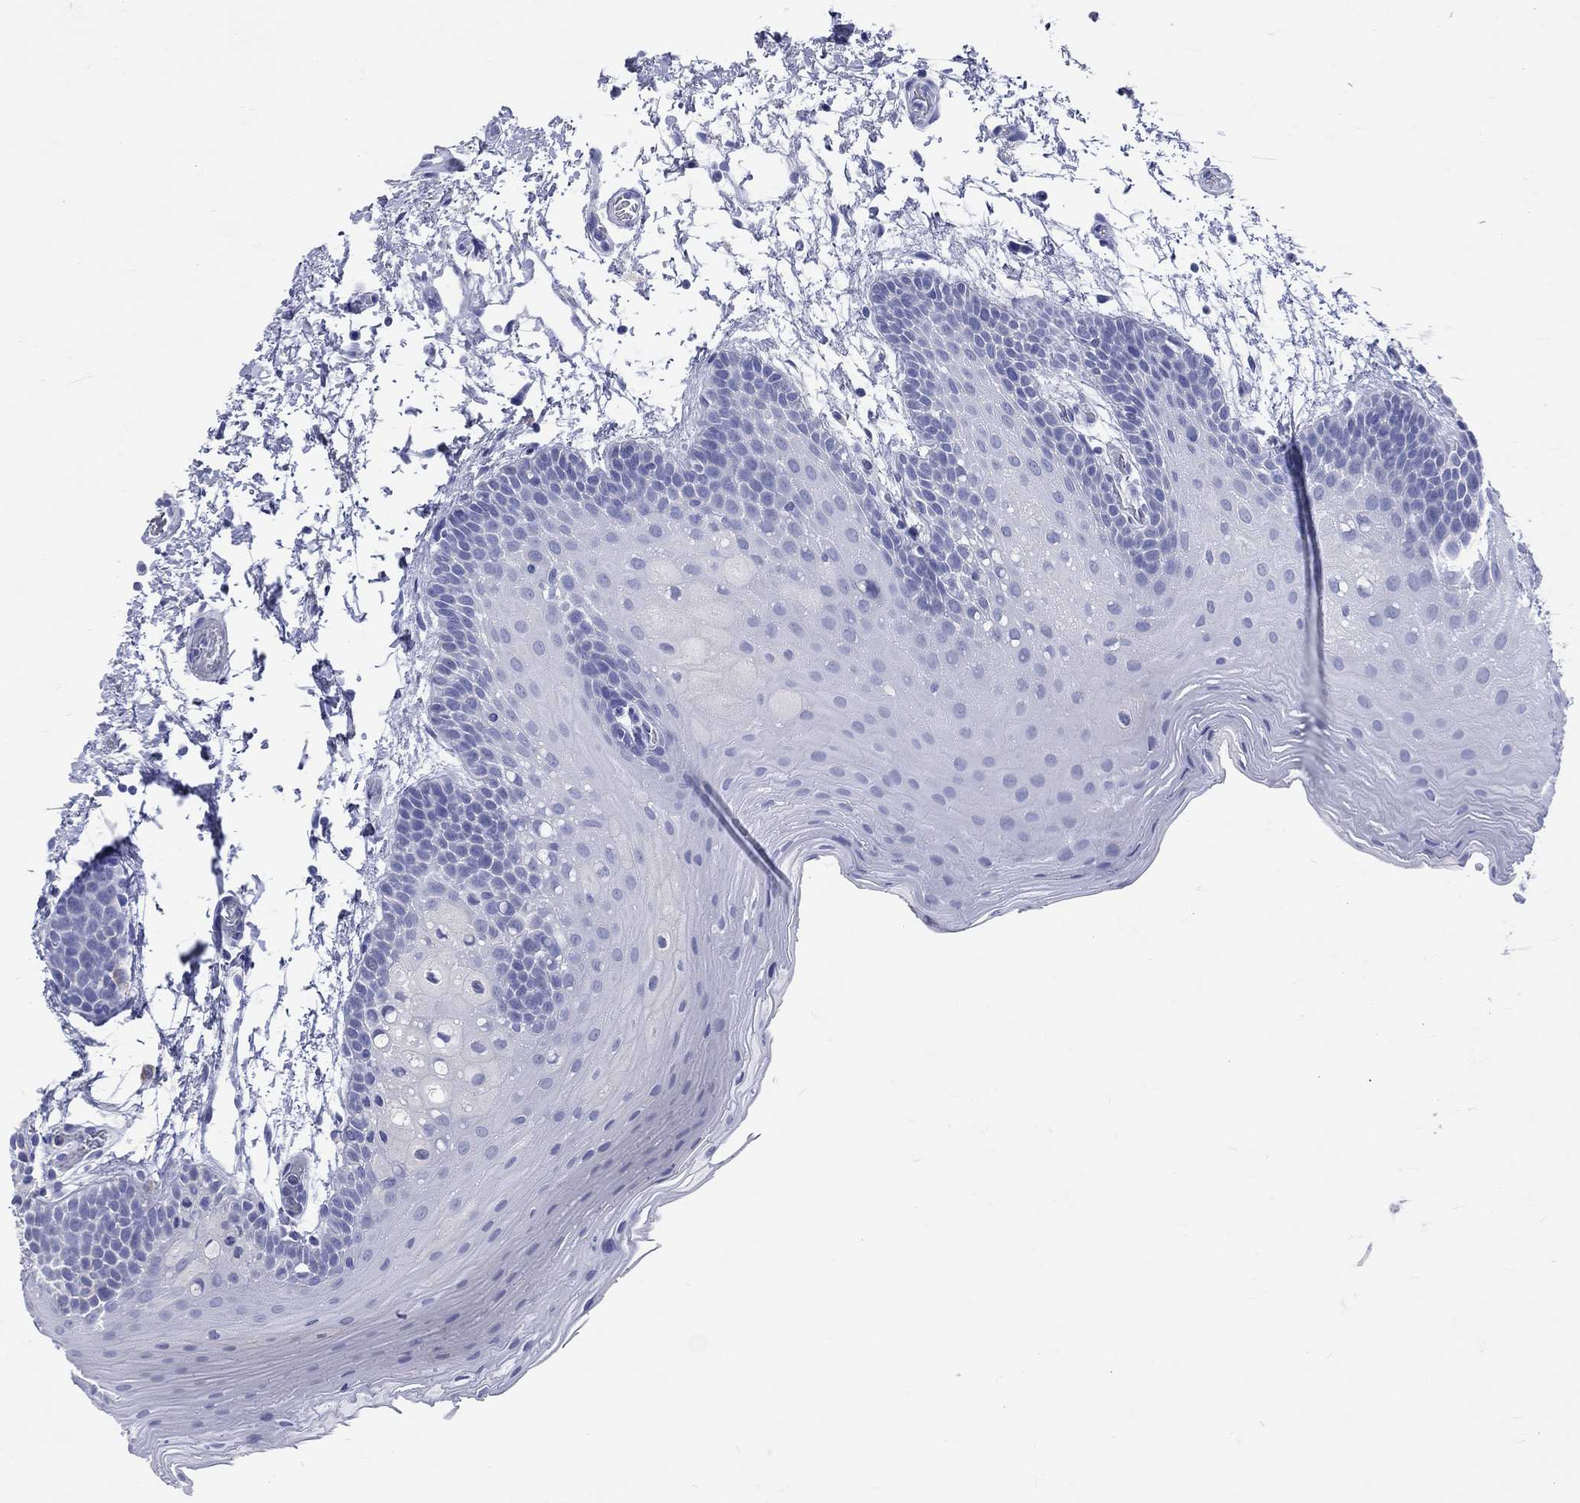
{"staining": {"intensity": "negative", "quantity": "none", "location": "none"}, "tissue": "oral mucosa", "cell_type": "Squamous epithelial cells", "image_type": "normal", "snomed": [{"axis": "morphology", "description": "Normal tissue, NOS"}, {"axis": "topography", "description": "Oral tissue"}], "caption": "Immunohistochemistry (IHC) of unremarkable oral mucosa displays no staining in squamous epithelial cells.", "gene": "CYLC1", "patient": {"sex": "male", "age": 62}}